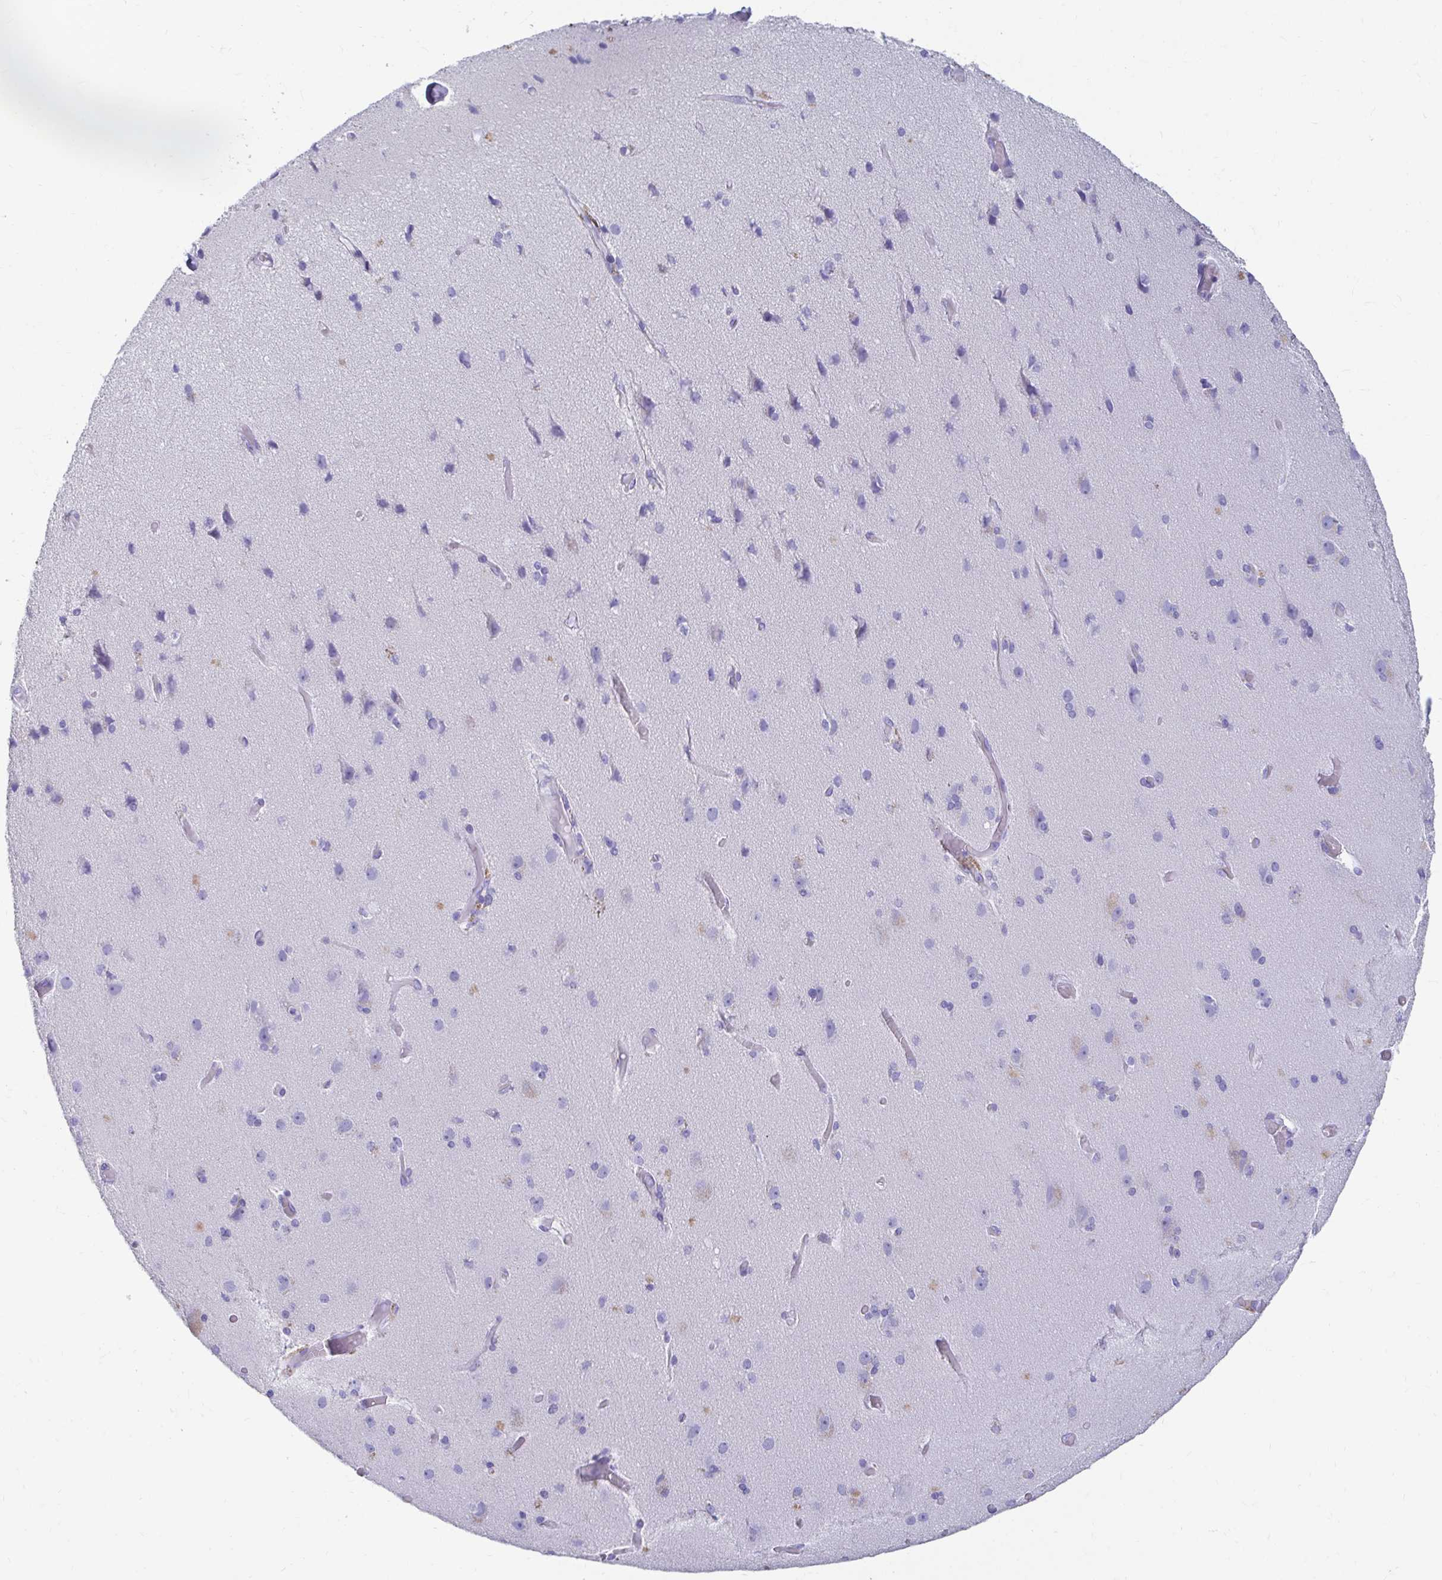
{"staining": {"intensity": "negative", "quantity": "none", "location": "none"}, "tissue": "cerebral cortex", "cell_type": "Endothelial cells", "image_type": "normal", "snomed": [{"axis": "morphology", "description": "Normal tissue, NOS"}, {"axis": "morphology", "description": "Glioma, malignant, High grade"}, {"axis": "topography", "description": "Cerebral cortex"}], "caption": "A micrograph of cerebral cortex stained for a protein demonstrates no brown staining in endothelial cells.", "gene": "DPEP3", "patient": {"sex": "male", "age": 71}}